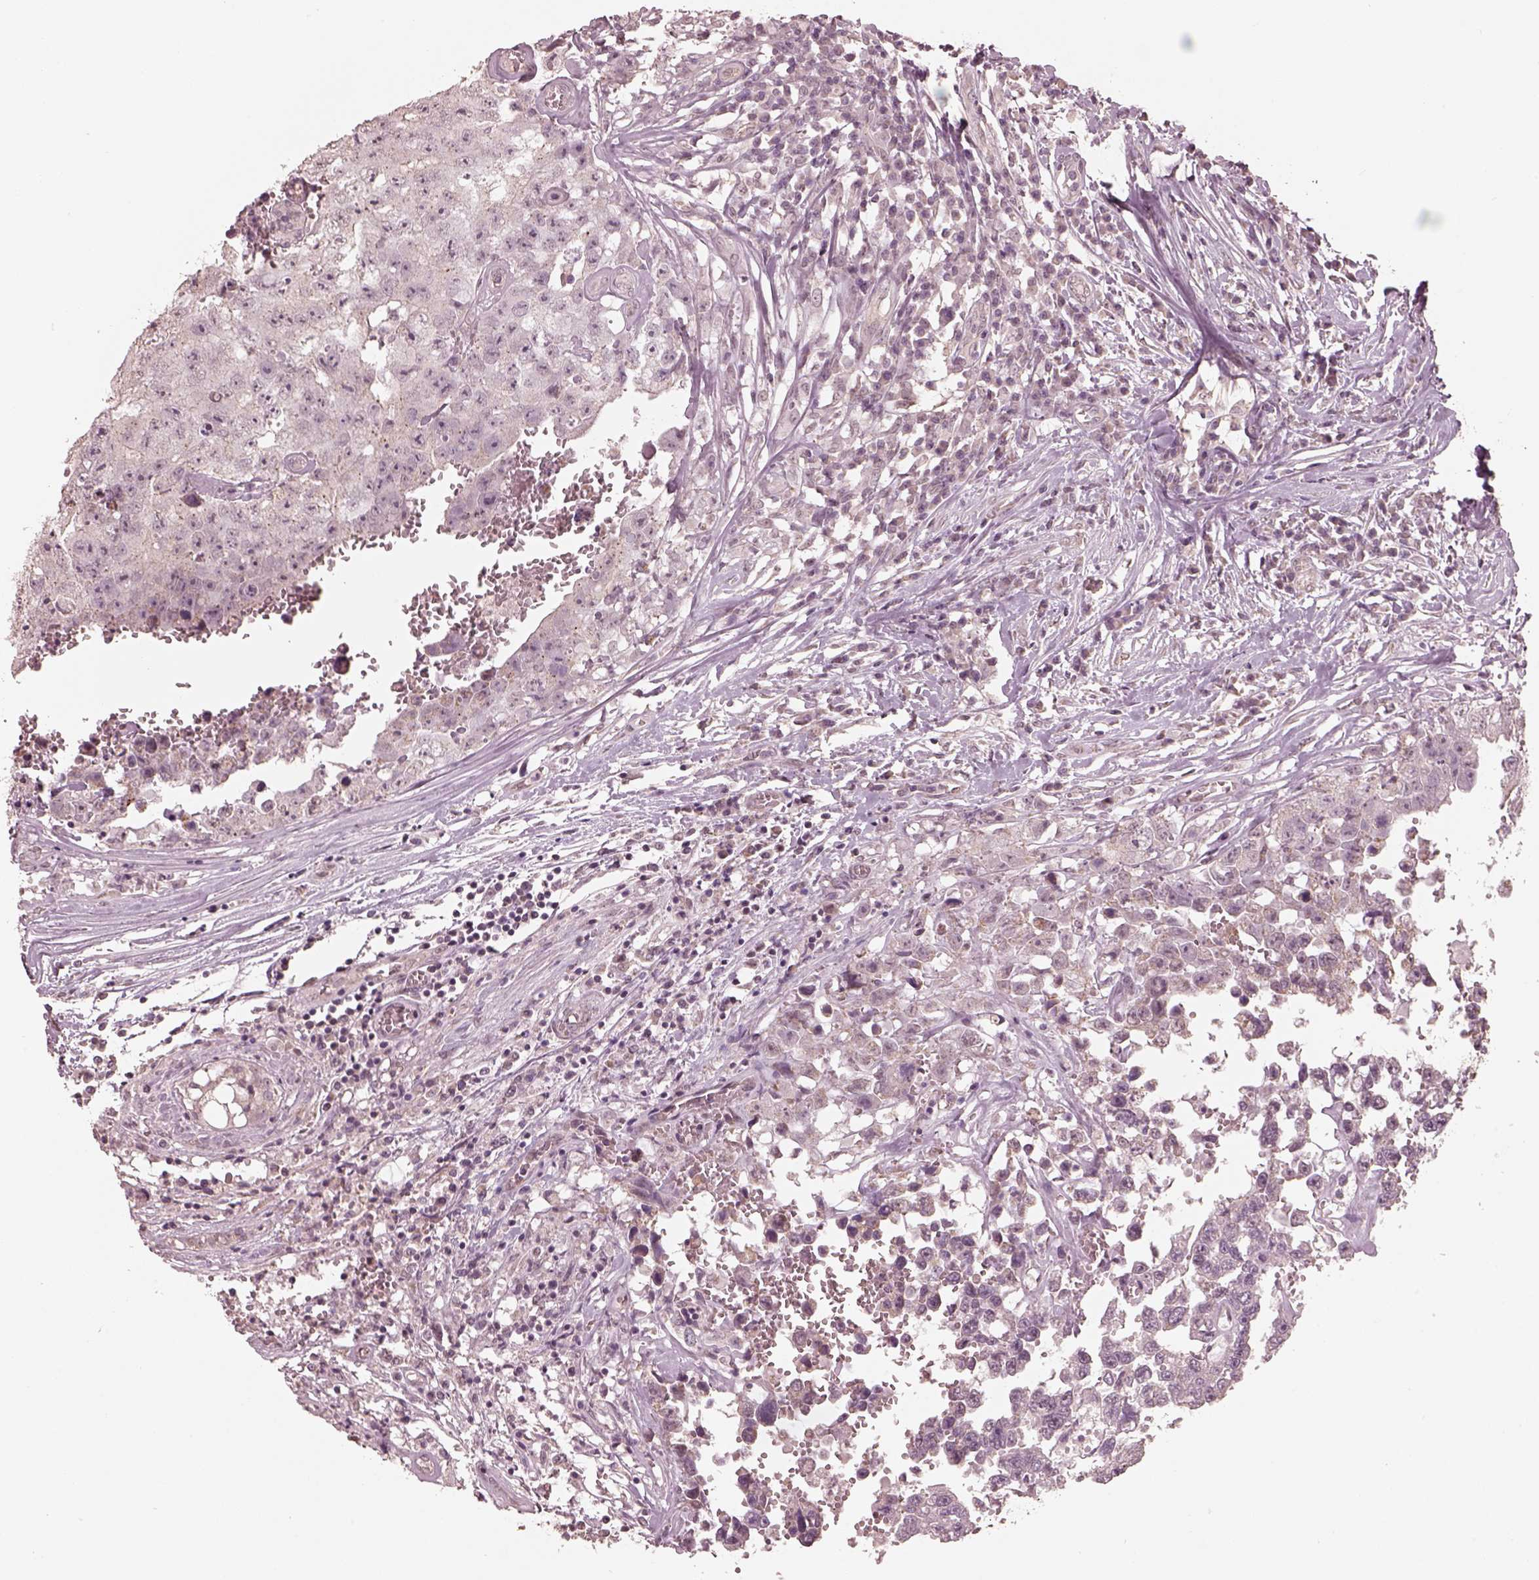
{"staining": {"intensity": "negative", "quantity": "none", "location": "none"}, "tissue": "testis cancer", "cell_type": "Tumor cells", "image_type": "cancer", "snomed": [{"axis": "morphology", "description": "Carcinoma, Embryonal, NOS"}, {"axis": "topography", "description": "Testis"}], "caption": "Tumor cells are negative for protein expression in human testis cancer.", "gene": "SLC7A4", "patient": {"sex": "male", "age": 36}}